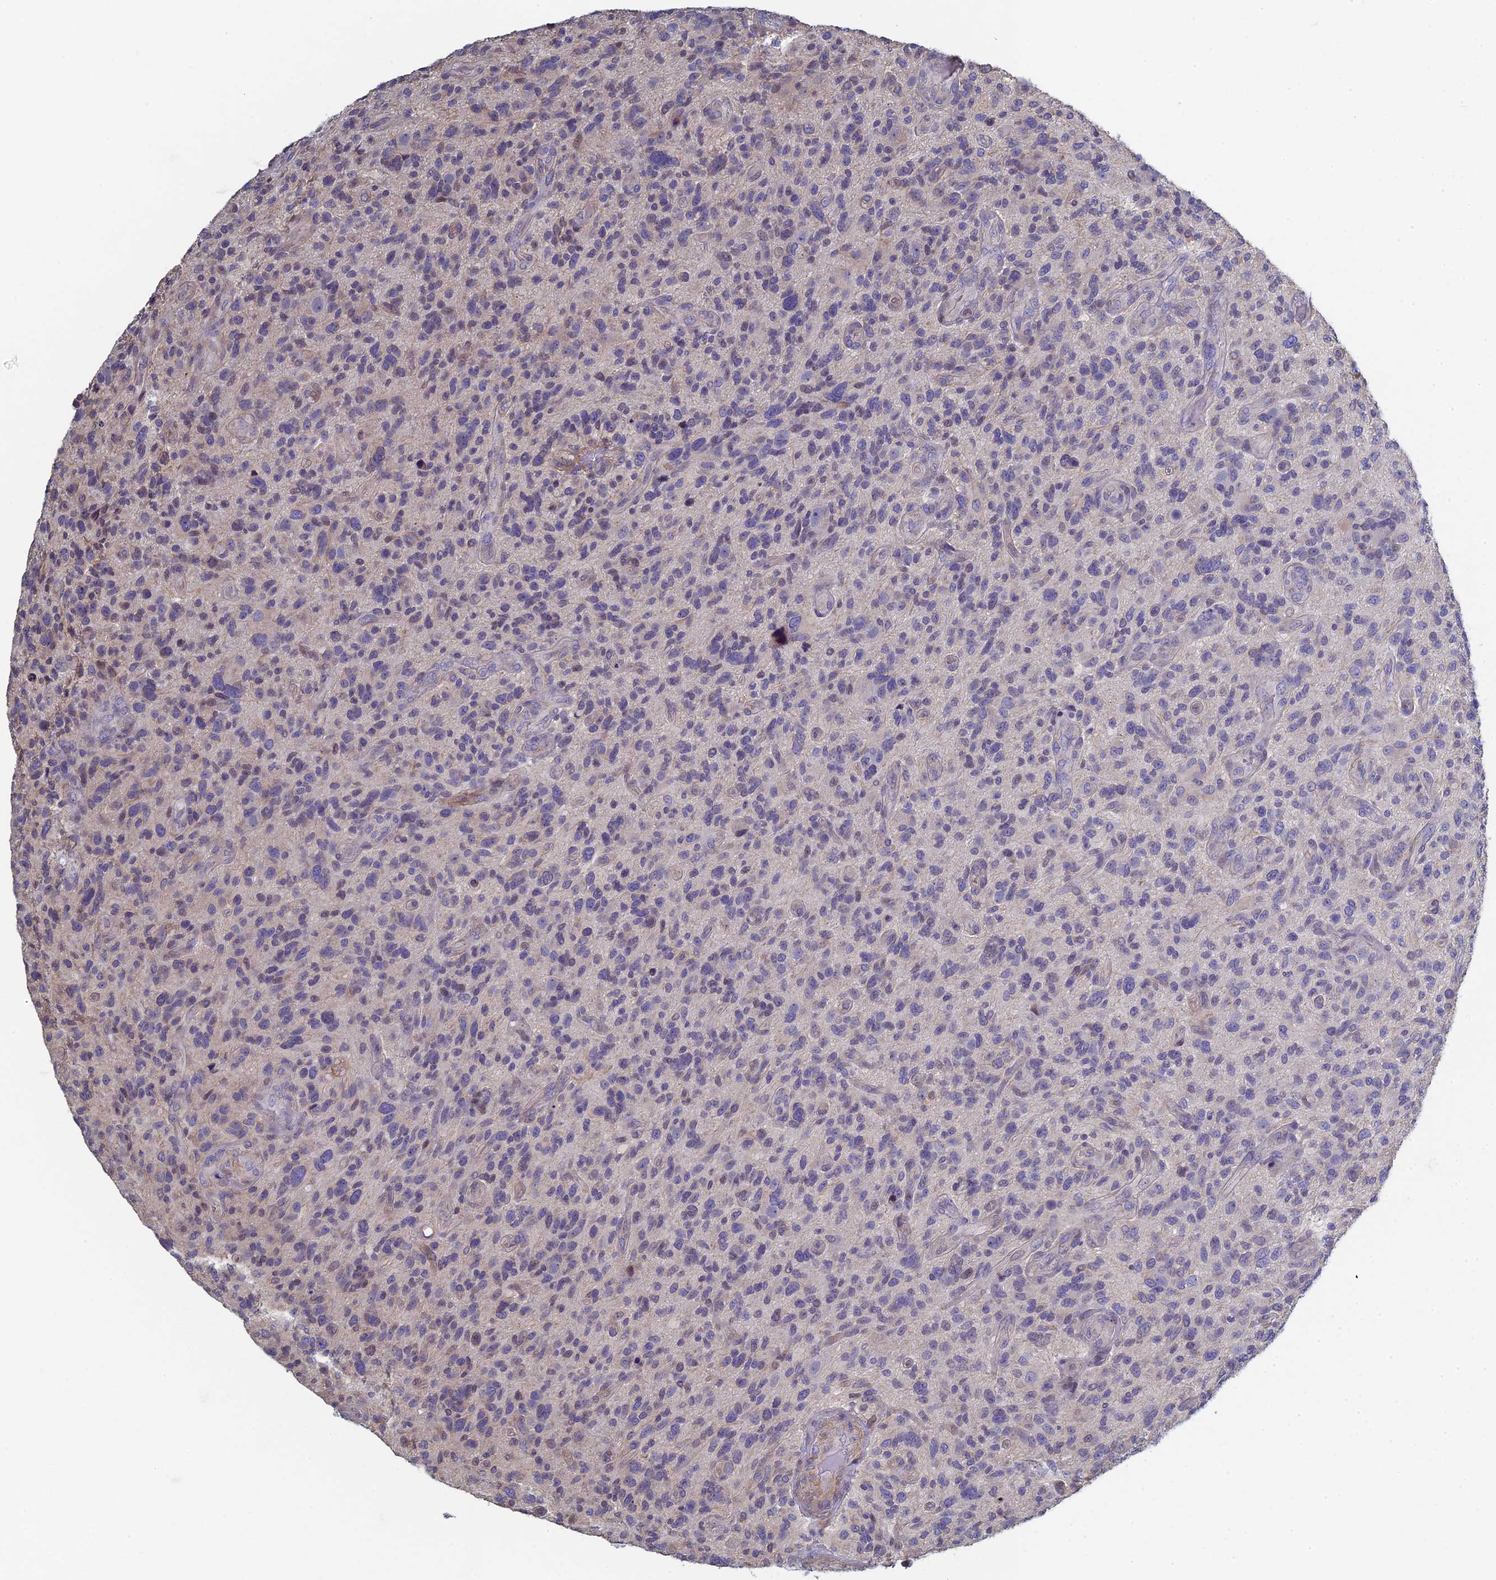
{"staining": {"intensity": "negative", "quantity": "none", "location": "none"}, "tissue": "glioma", "cell_type": "Tumor cells", "image_type": "cancer", "snomed": [{"axis": "morphology", "description": "Glioma, malignant, High grade"}, {"axis": "topography", "description": "Brain"}], "caption": "Immunohistochemistry of glioma shows no positivity in tumor cells.", "gene": "DIXDC1", "patient": {"sex": "male", "age": 47}}